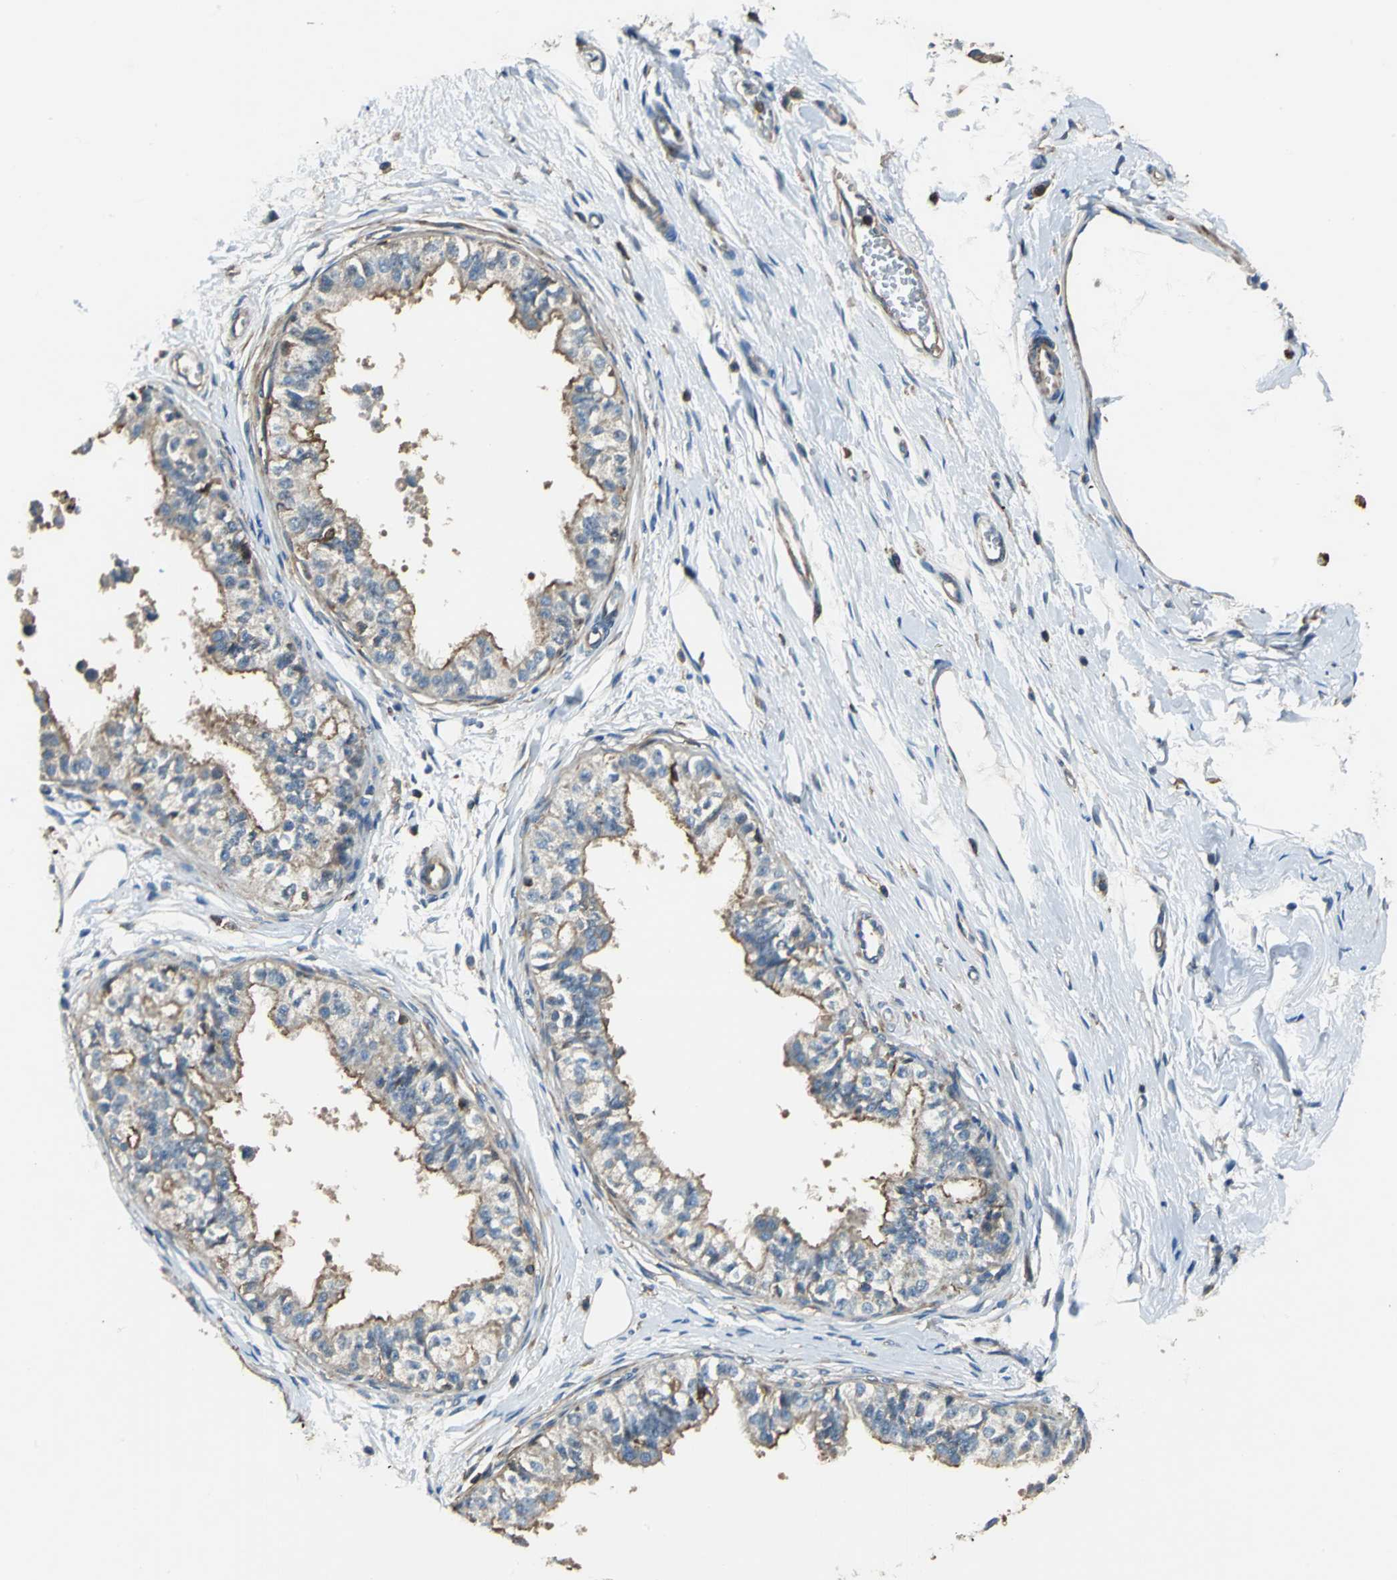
{"staining": {"intensity": "moderate", "quantity": ">75%", "location": "cytoplasmic/membranous"}, "tissue": "epididymis", "cell_type": "Glandular cells", "image_type": "normal", "snomed": [{"axis": "morphology", "description": "Normal tissue, NOS"}, {"axis": "morphology", "description": "Adenocarcinoma, metastatic, NOS"}, {"axis": "topography", "description": "Testis"}, {"axis": "topography", "description": "Epididymis"}], "caption": "Moderate cytoplasmic/membranous protein positivity is identified in approximately >75% of glandular cells in epididymis. (brown staining indicates protein expression, while blue staining denotes nuclei).", "gene": "PARVA", "patient": {"sex": "male", "age": 26}}